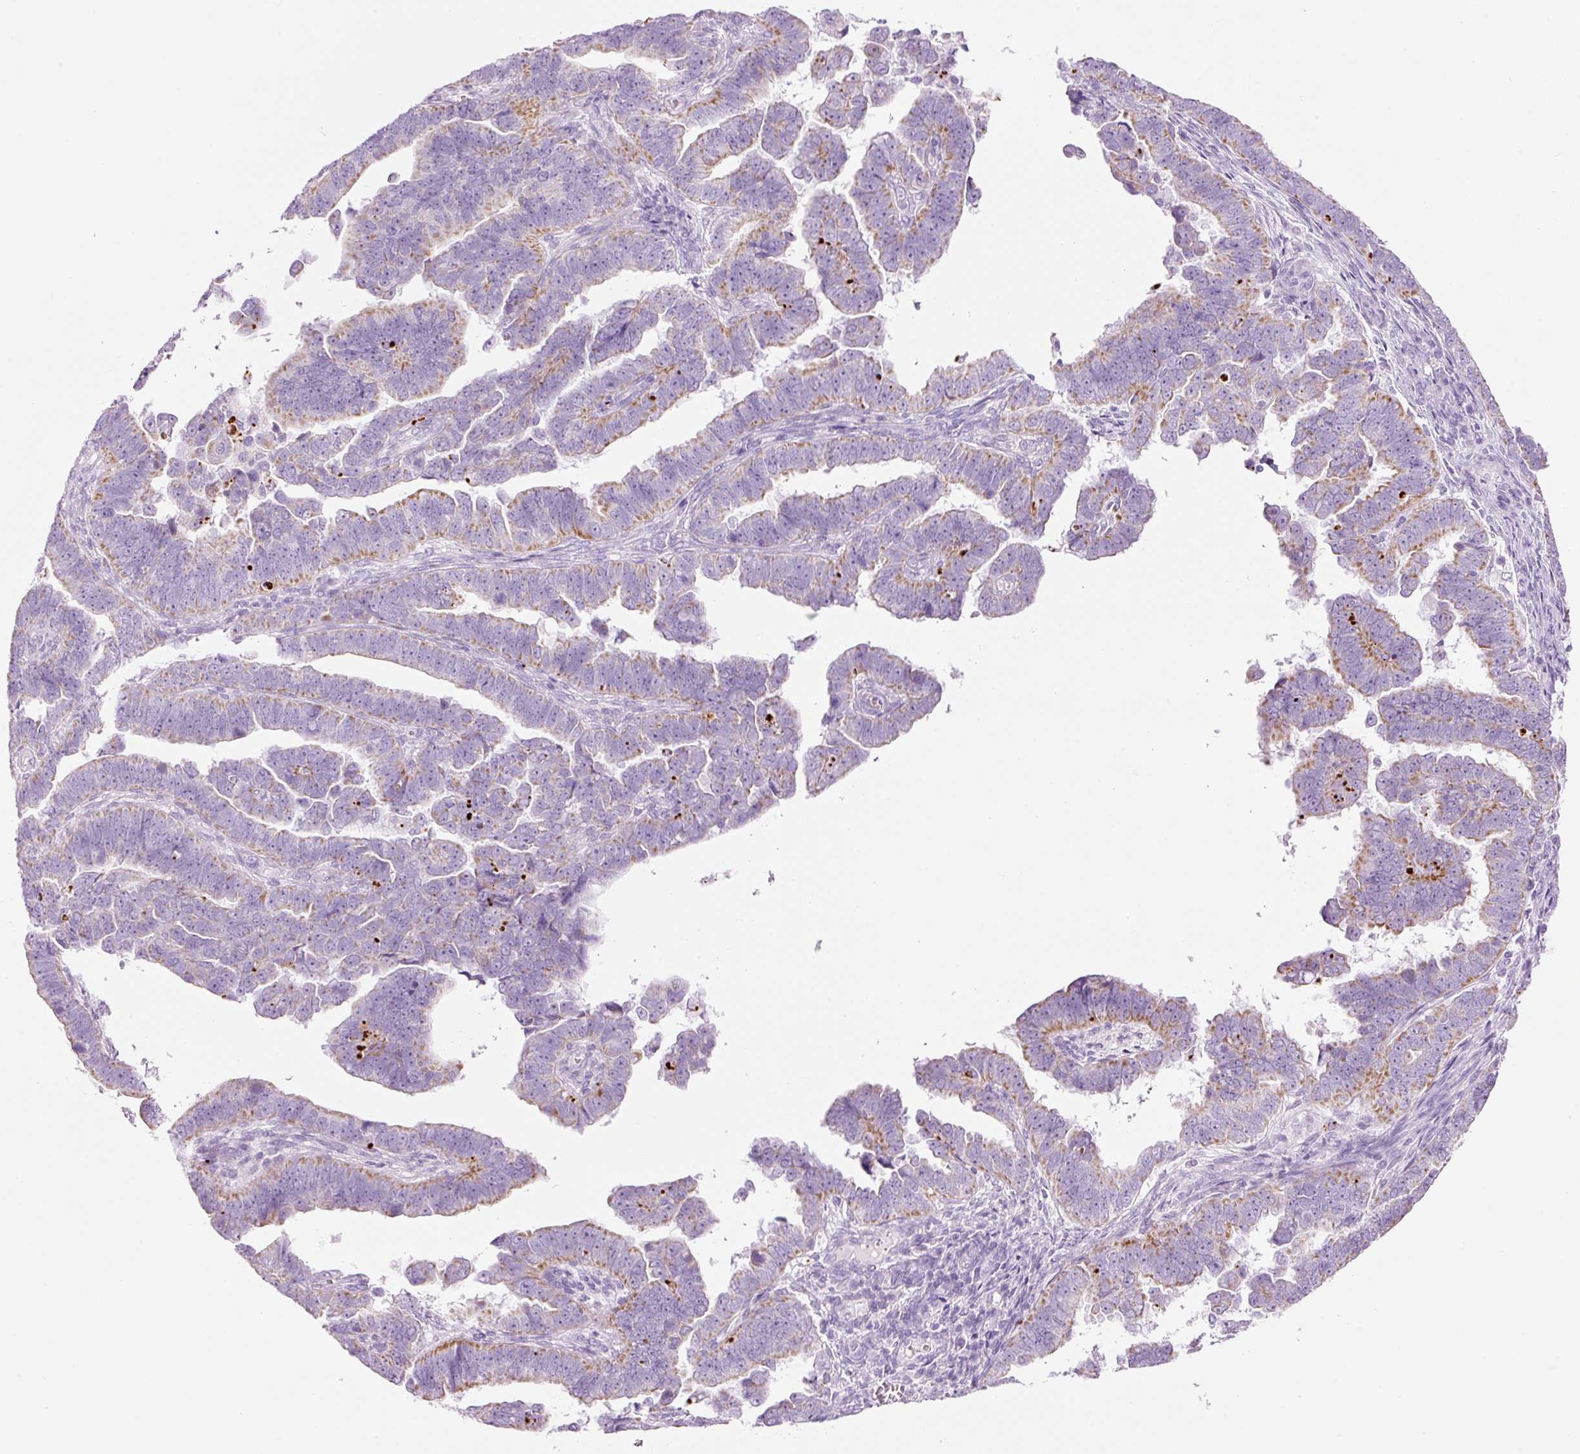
{"staining": {"intensity": "moderate", "quantity": "25%-75%", "location": "cytoplasmic/membranous"}, "tissue": "endometrial cancer", "cell_type": "Tumor cells", "image_type": "cancer", "snomed": [{"axis": "morphology", "description": "Adenocarcinoma, NOS"}, {"axis": "topography", "description": "Endometrium"}], "caption": "Human endometrial cancer (adenocarcinoma) stained for a protein (brown) demonstrates moderate cytoplasmic/membranous positive staining in about 25%-75% of tumor cells.", "gene": "CARD16", "patient": {"sex": "female", "age": 75}}